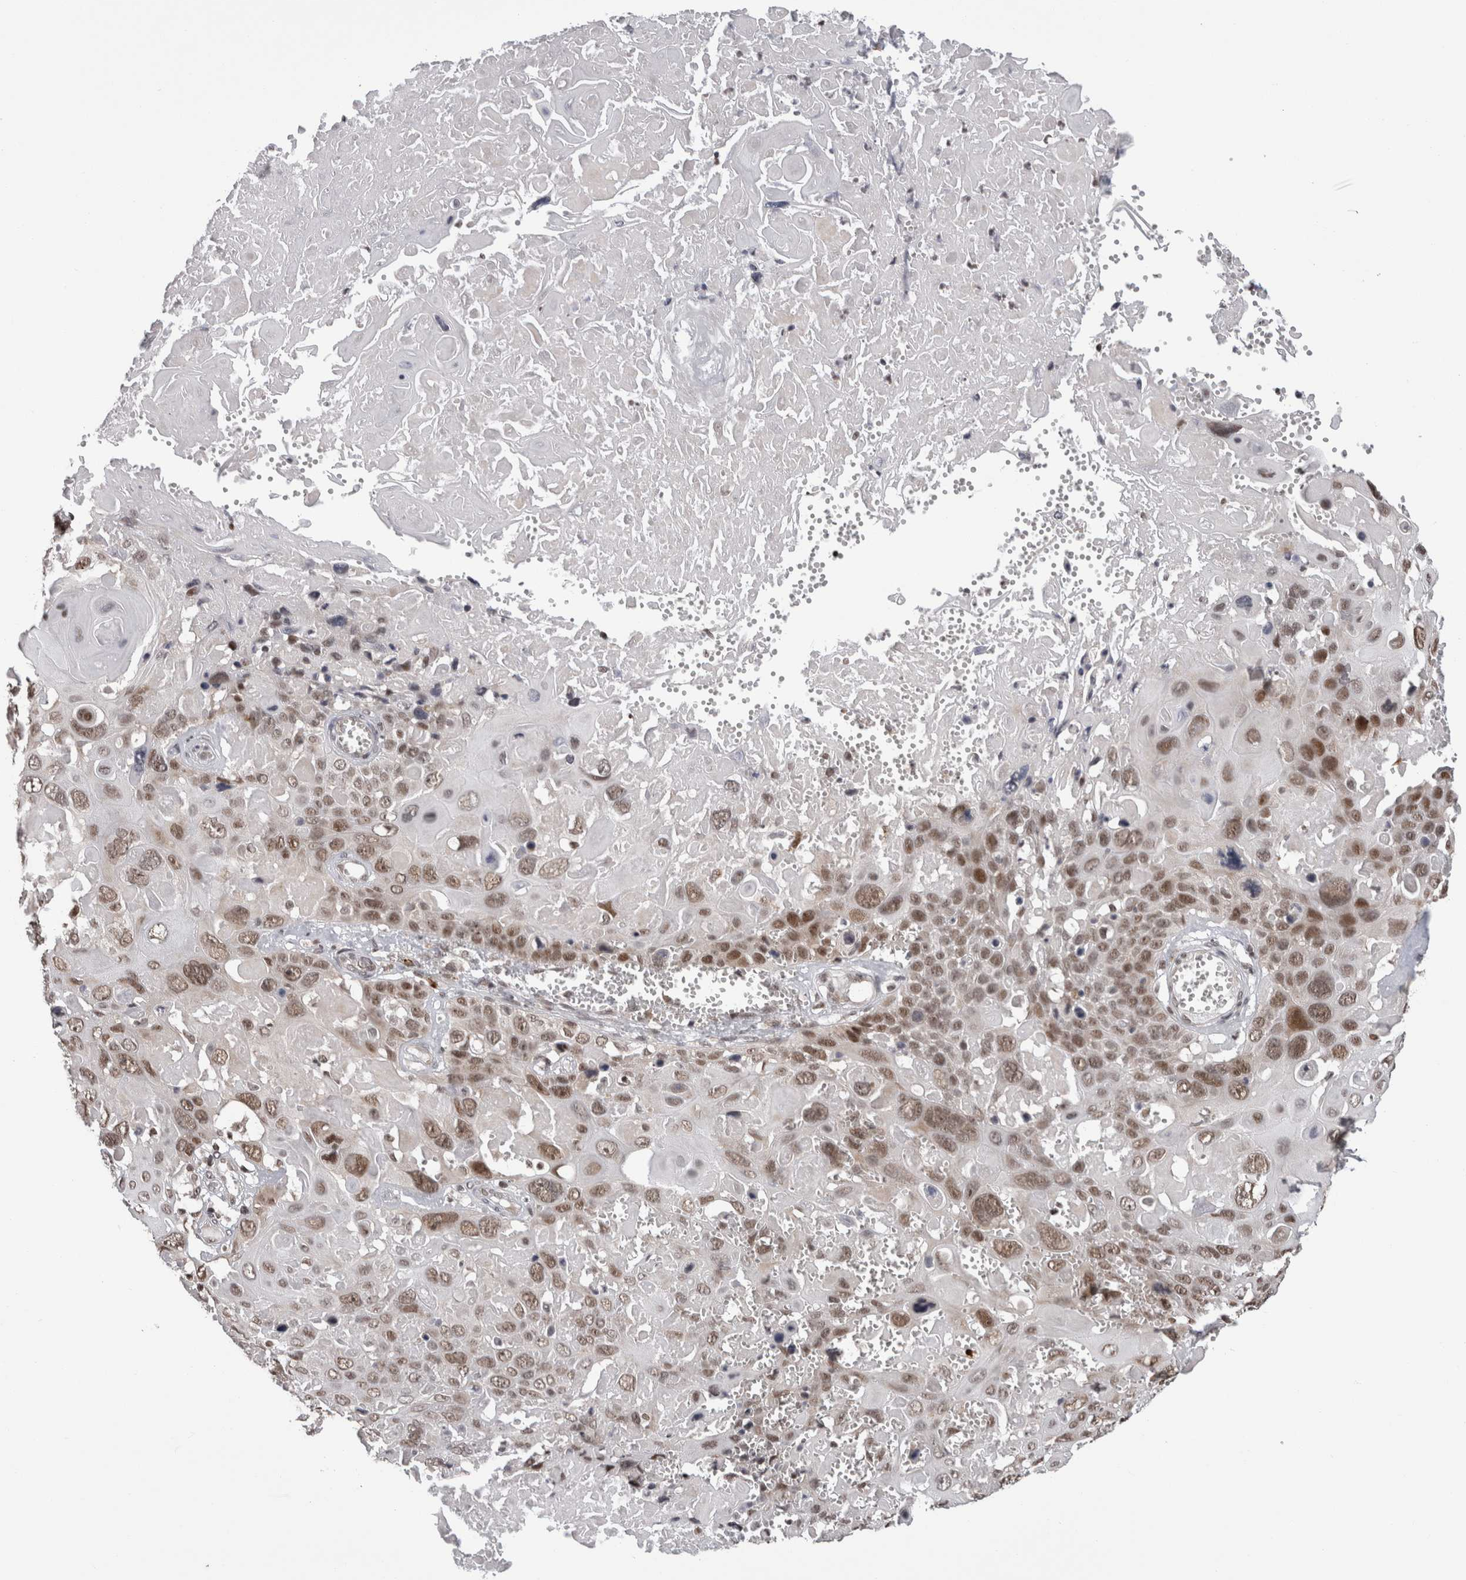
{"staining": {"intensity": "moderate", "quantity": ">75%", "location": "nuclear"}, "tissue": "cervical cancer", "cell_type": "Tumor cells", "image_type": "cancer", "snomed": [{"axis": "morphology", "description": "Squamous cell carcinoma, NOS"}, {"axis": "topography", "description": "Cervix"}], "caption": "Brown immunohistochemical staining in cervical squamous cell carcinoma shows moderate nuclear positivity in approximately >75% of tumor cells.", "gene": "ZBTB11", "patient": {"sex": "female", "age": 74}}